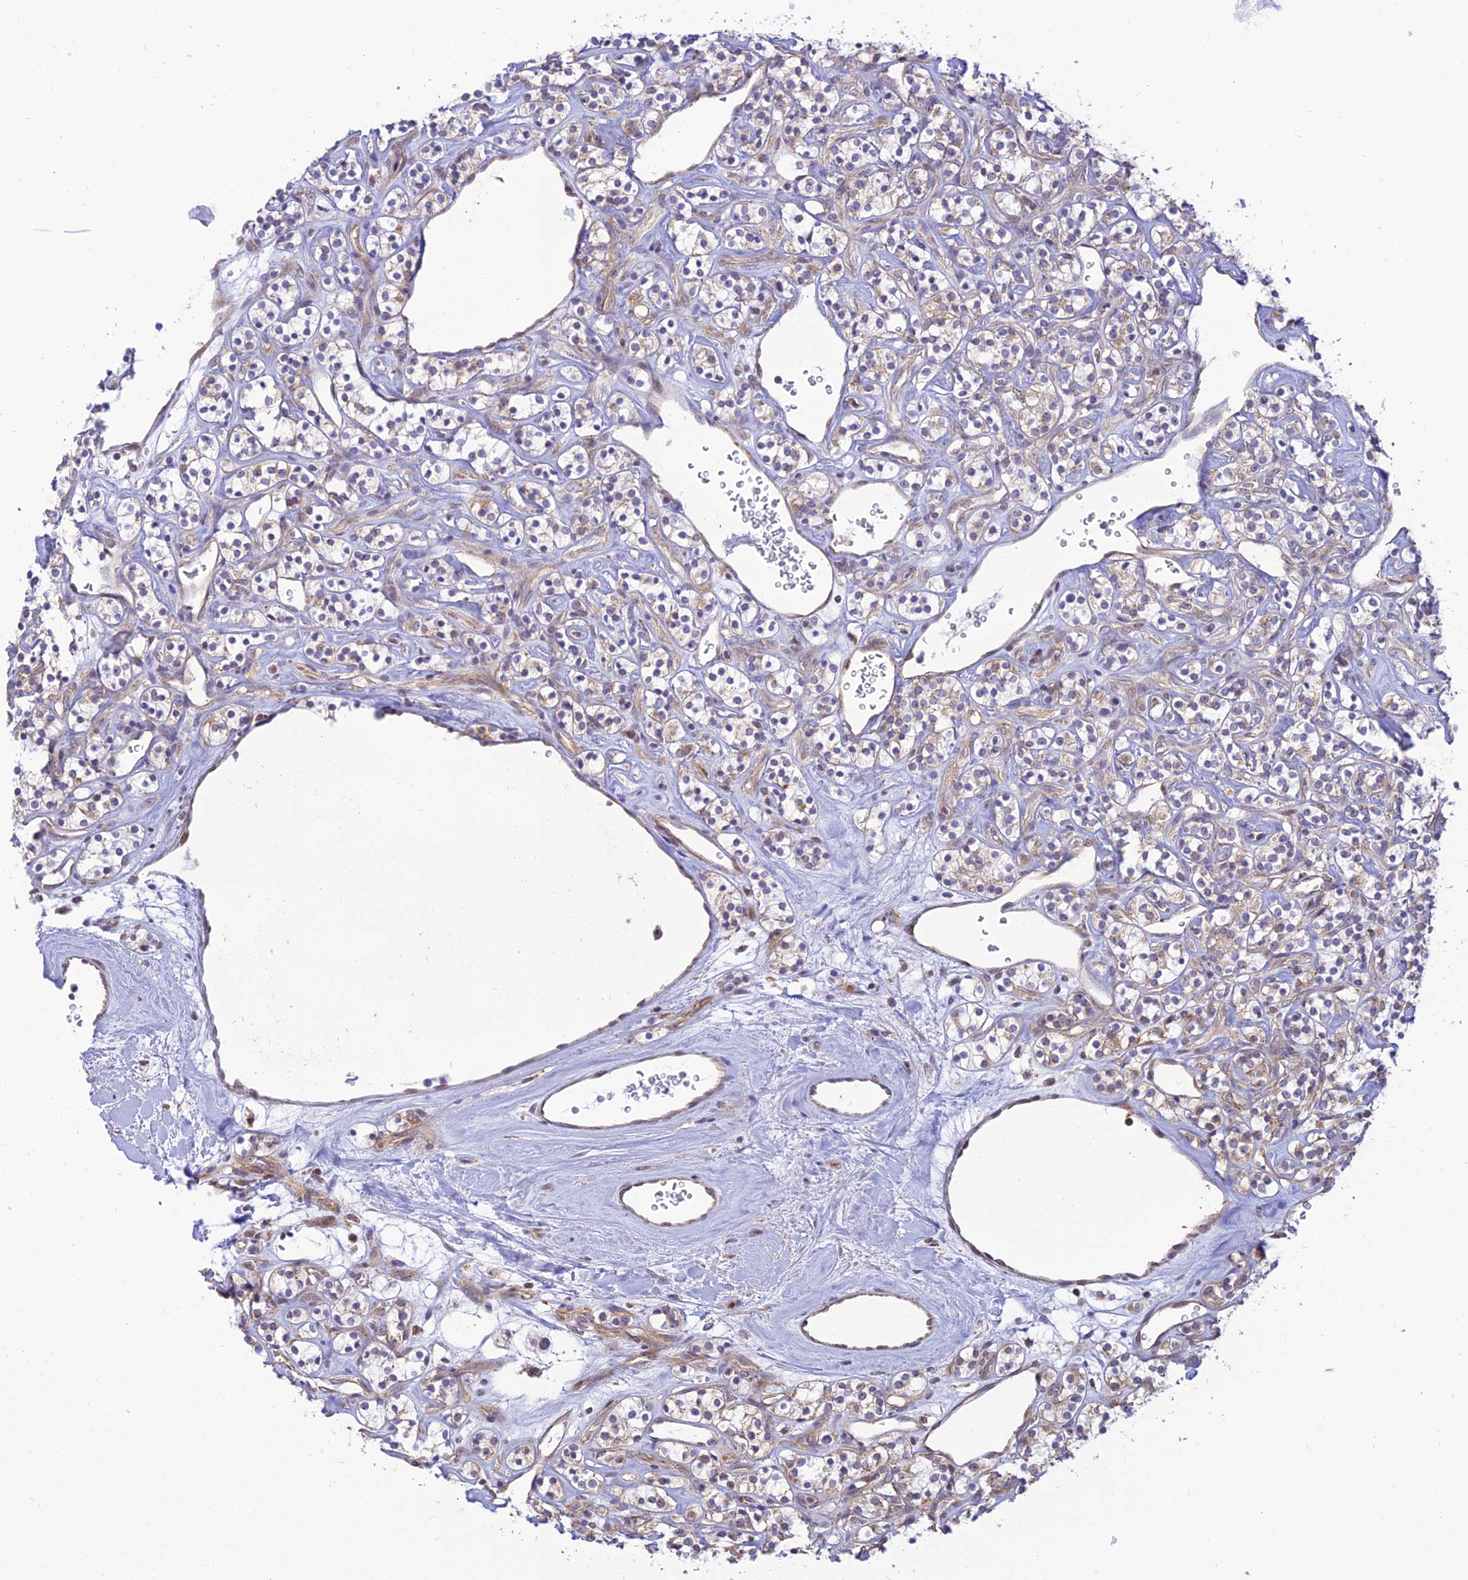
{"staining": {"intensity": "weak", "quantity": "<25%", "location": "cytoplasmic/membranous"}, "tissue": "renal cancer", "cell_type": "Tumor cells", "image_type": "cancer", "snomed": [{"axis": "morphology", "description": "Adenocarcinoma, NOS"}, {"axis": "topography", "description": "Kidney"}], "caption": "Immunohistochemistry (IHC) image of neoplastic tissue: human renal cancer stained with DAB (3,3'-diaminobenzidine) reveals no significant protein positivity in tumor cells.", "gene": "HOOK2", "patient": {"sex": "male", "age": 77}}